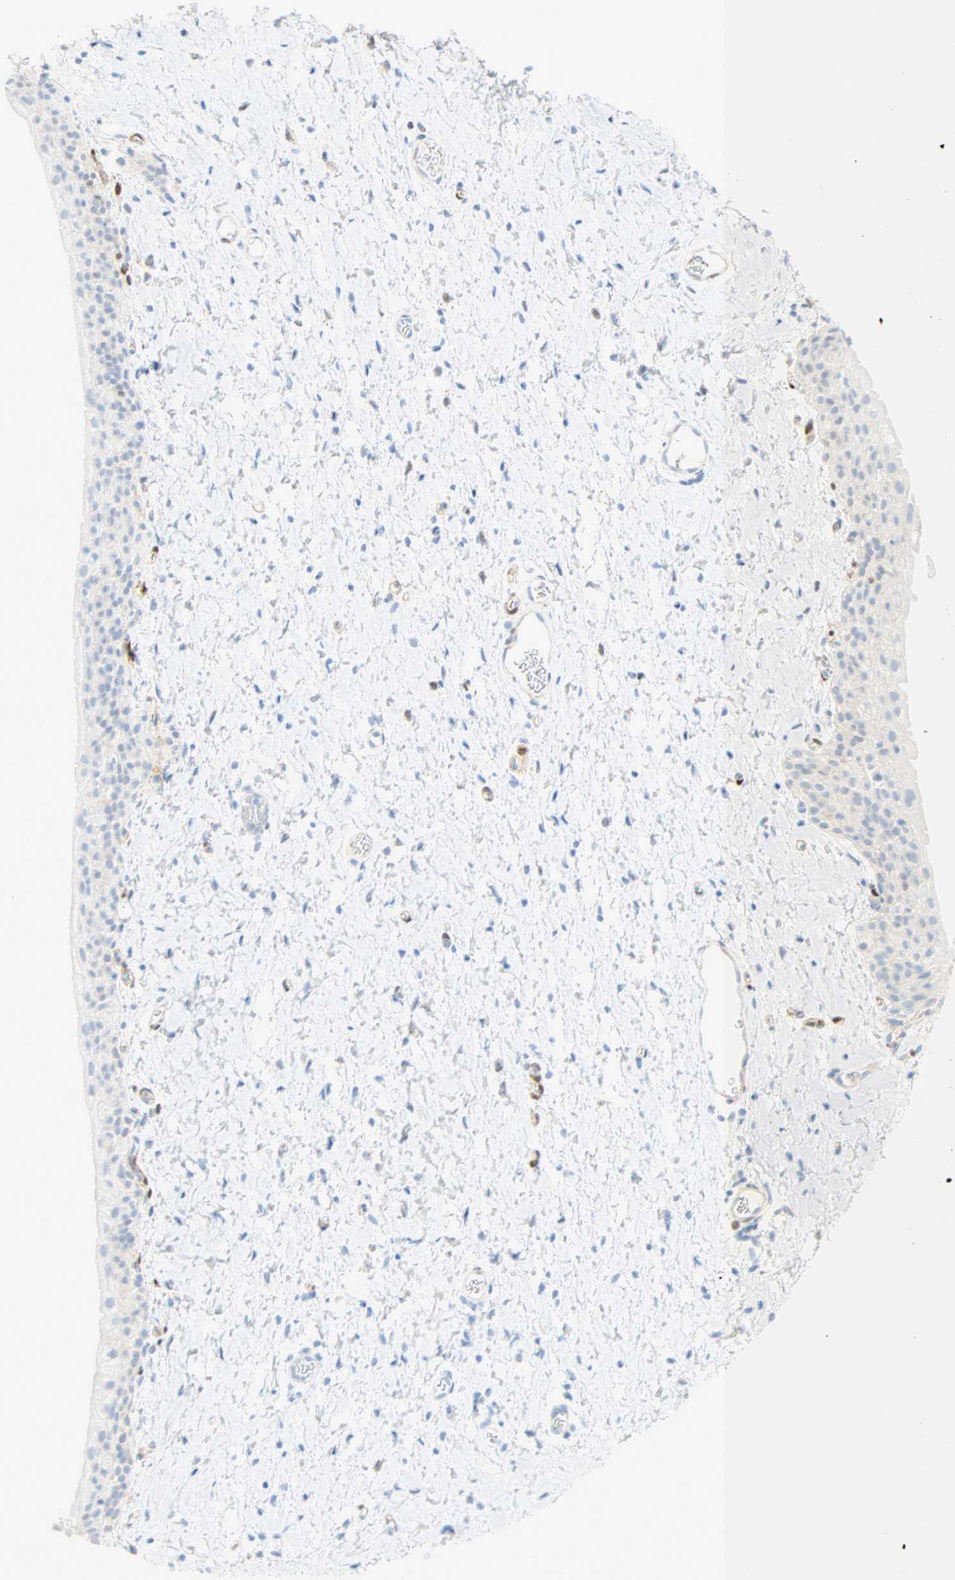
{"staining": {"intensity": "negative", "quantity": "none", "location": "none"}, "tissue": "smooth muscle", "cell_type": "Smooth muscle cells", "image_type": "normal", "snomed": [{"axis": "morphology", "description": "Normal tissue, NOS"}, {"axis": "topography", "description": "Smooth muscle"}], "caption": "Smooth muscle cells show no significant protein expression in unremarkable smooth muscle. The staining is performed using DAB brown chromogen with nuclei counter-stained in using hematoxylin.", "gene": "SELENBP1", "patient": {"sex": "male", "age": 16}}